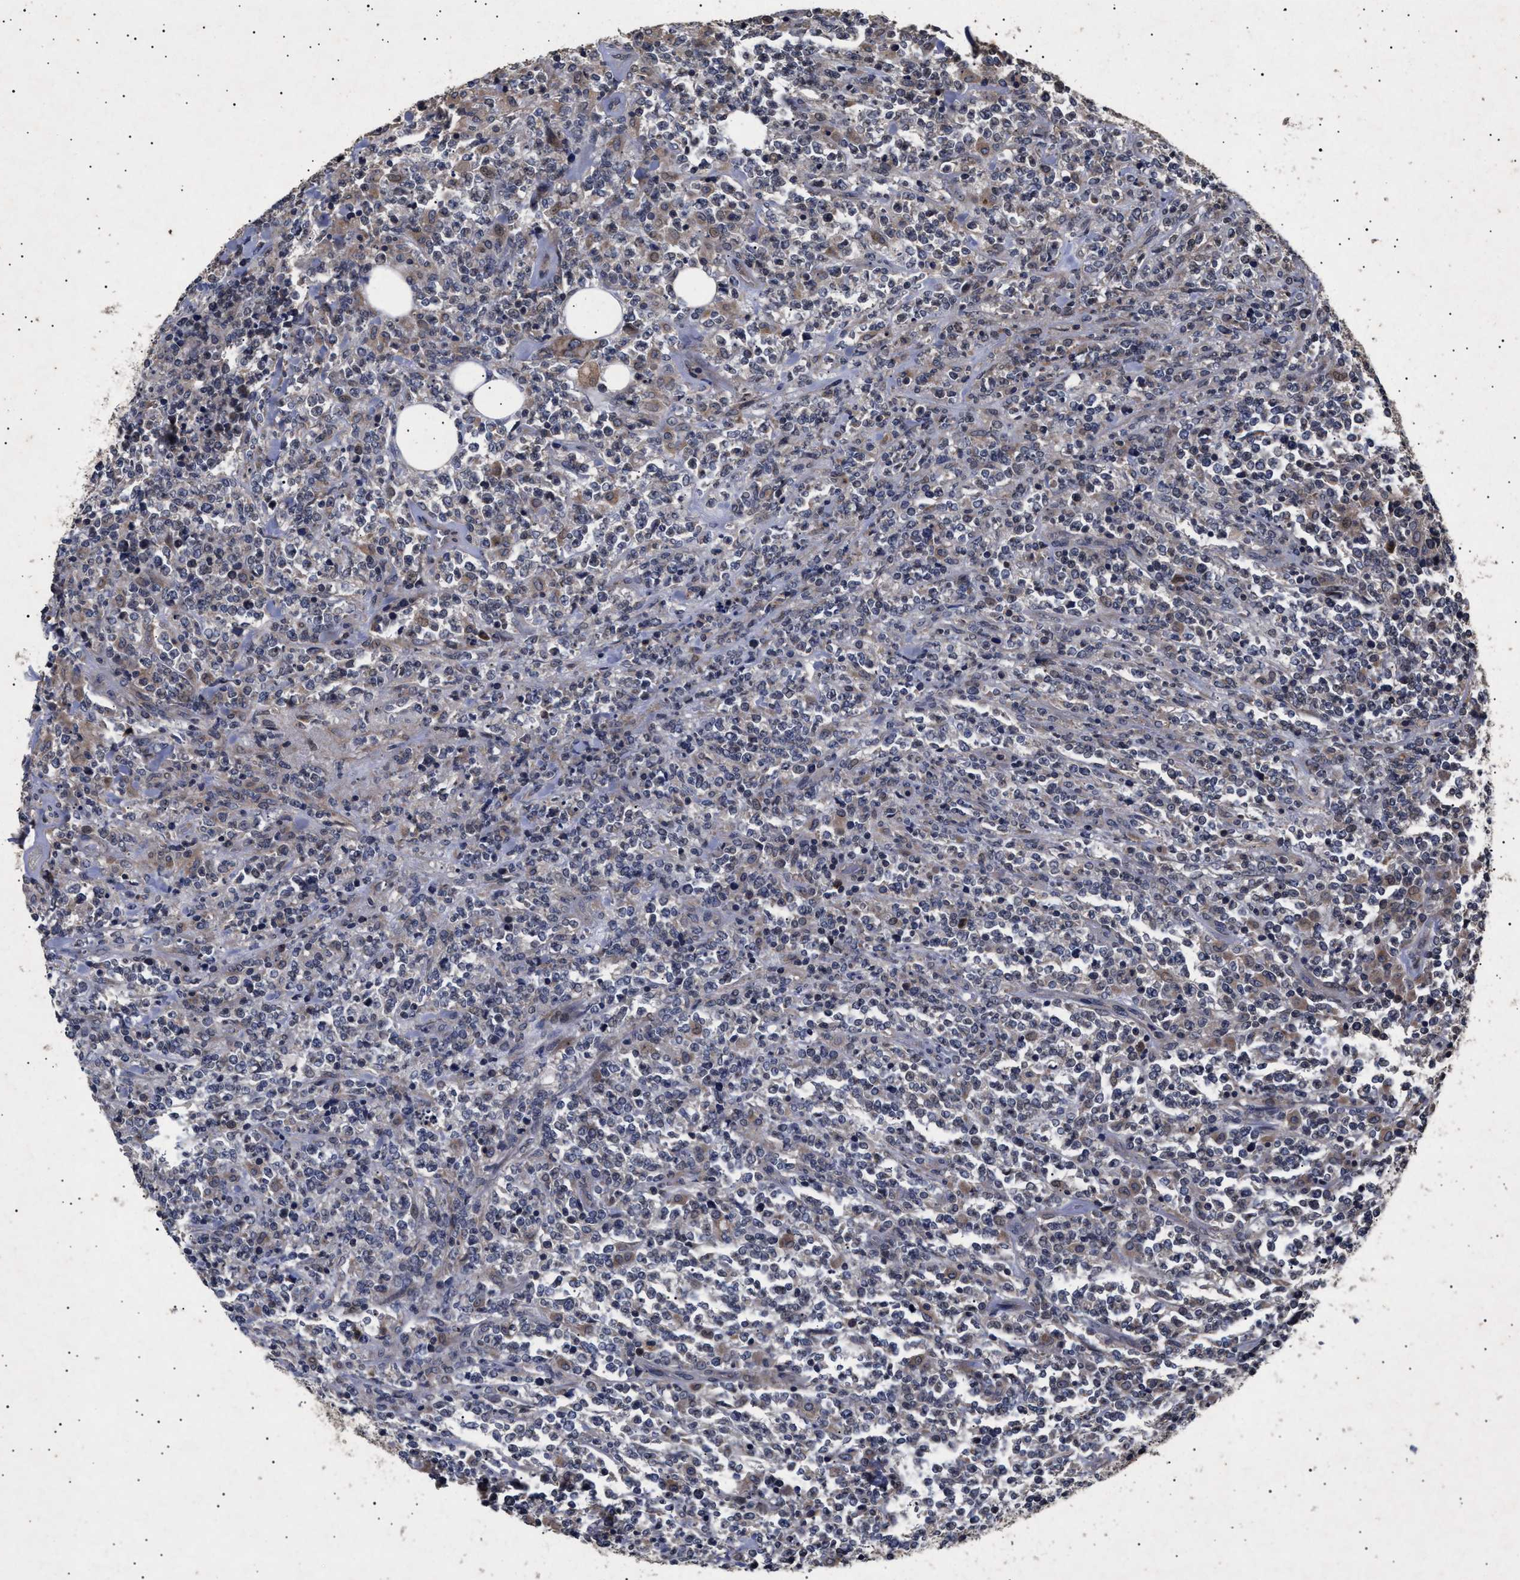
{"staining": {"intensity": "weak", "quantity": "<25%", "location": "cytoplasmic/membranous"}, "tissue": "lymphoma", "cell_type": "Tumor cells", "image_type": "cancer", "snomed": [{"axis": "morphology", "description": "Malignant lymphoma, non-Hodgkin's type, High grade"}, {"axis": "topography", "description": "Soft tissue"}], "caption": "Immunohistochemistry photomicrograph of malignant lymphoma, non-Hodgkin's type (high-grade) stained for a protein (brown), which demonstrates no expression in tumor cells.", "gene": "ITGB5", "patient": {"sex": "male", "age": 18}}